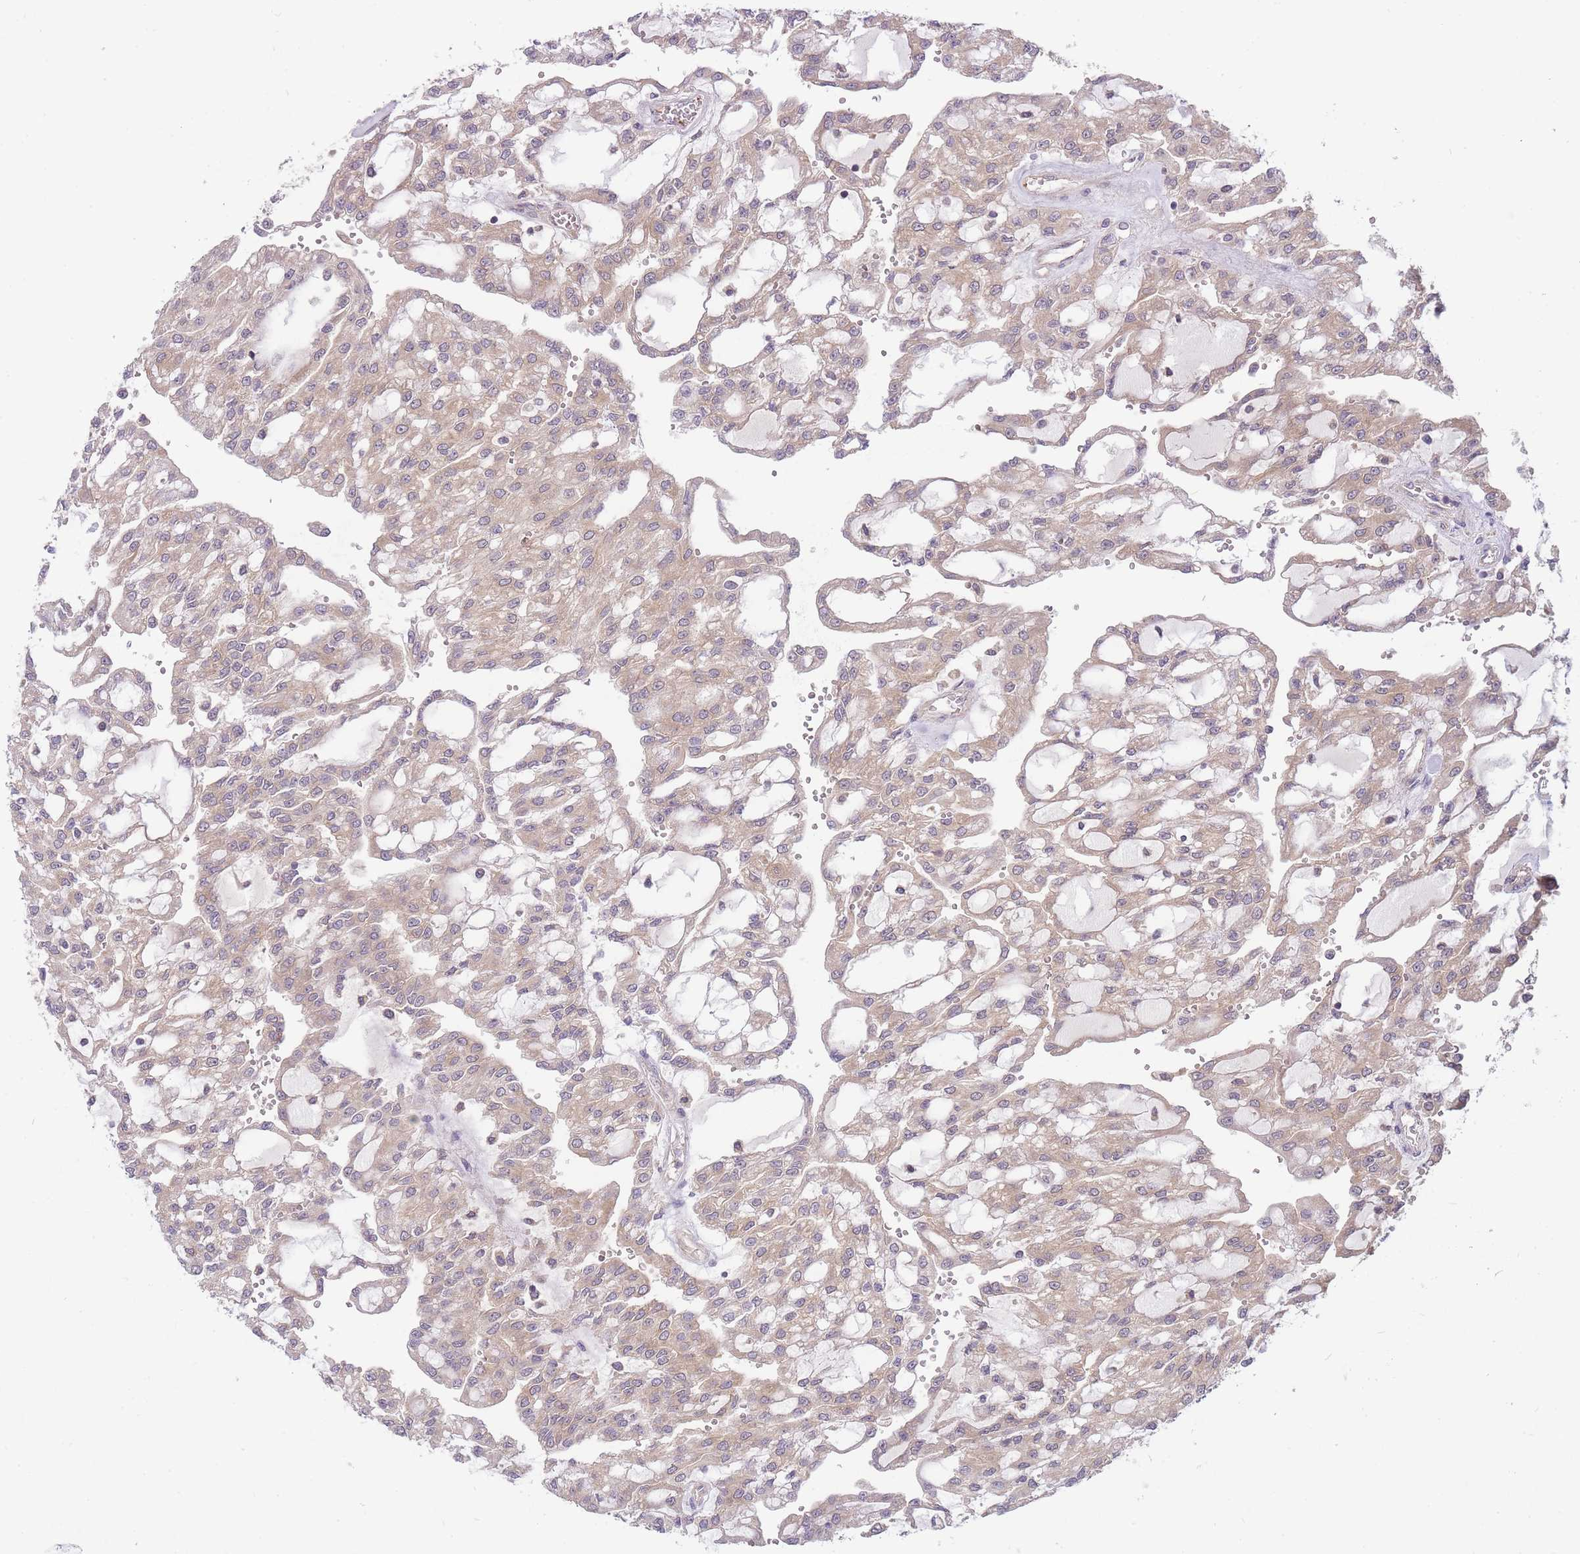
{"staining": {"intensity": "weak", "quantity": ">75%", "location": "cytoplasmic/membranous"}, "tissue": "renal cancer", "cell_type": "Tumor cells", "image_type": "cancer", "snomed": [{"axis": "morphology", "description": "Adenocarcinoma, NOS"}, {"axis": "topography", "description": "Kidney"}], "caption": "Protein expression analysis of renal cancer (adenocarcinoma) exhibits weak cytoplasmic/membranous staining in about >75% of tumor cells.", "gene": "PFDN6", "patient": {"sex": "male", "age": 63}}